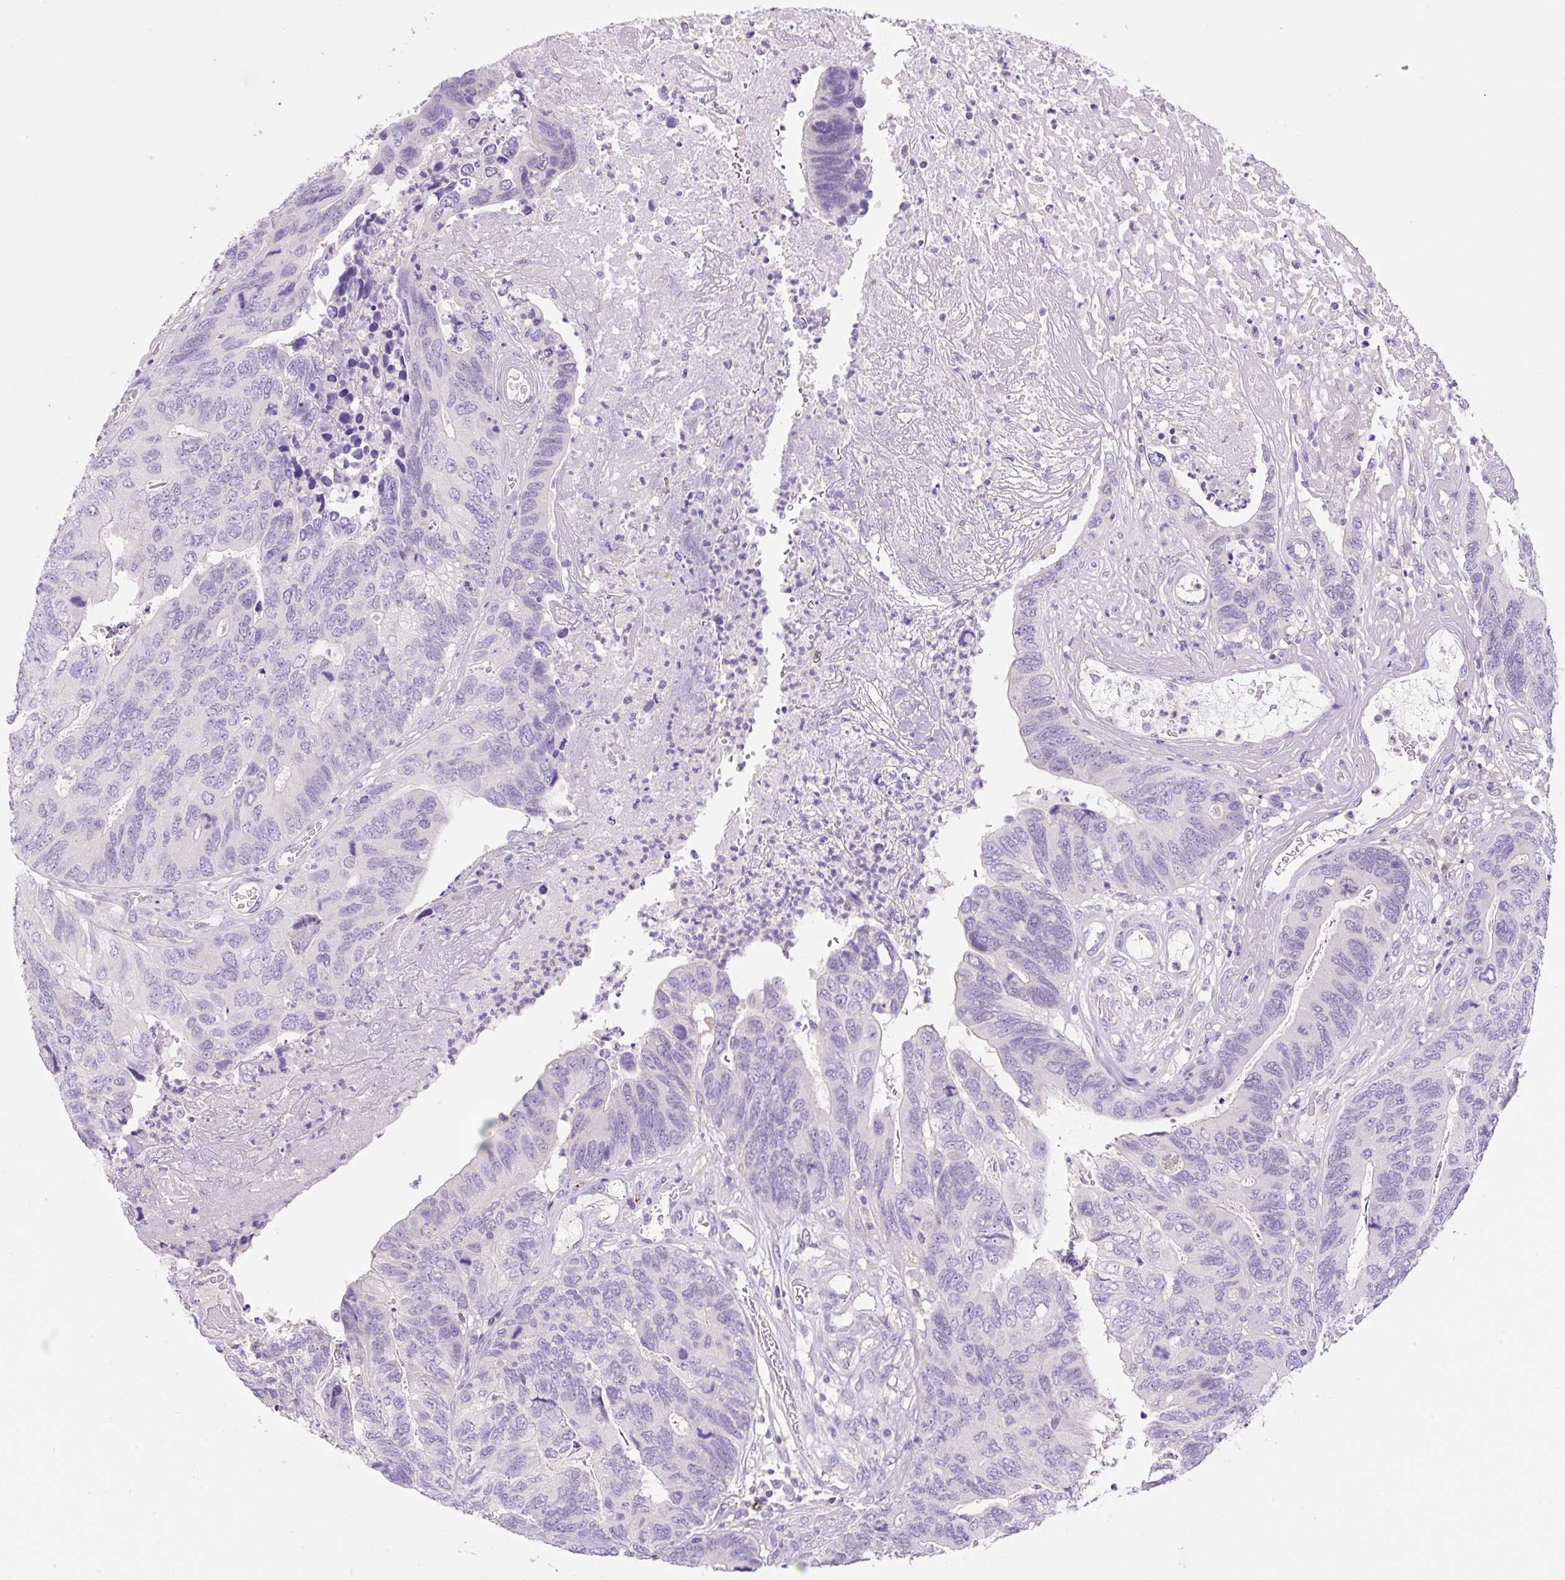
{"staining": {"intensity": "negative", "quantity": "none", "location": "none"}, "tissue": "colorectal cancer", "cell_type": "Tumor cells", "image_type": "cancer", "snomed": [{"axis": "morphology", "description": "Adenocarcinoma, NOS"}, {"axis": "topography", "description": "Colon"}], "caption": "Colorectal adenocarcinoma was stained to show a protein in brown. There is no significant positivity in tumor cells.", "gene": "TDRD15", "patient": {"sex": "female", "age": 67}}